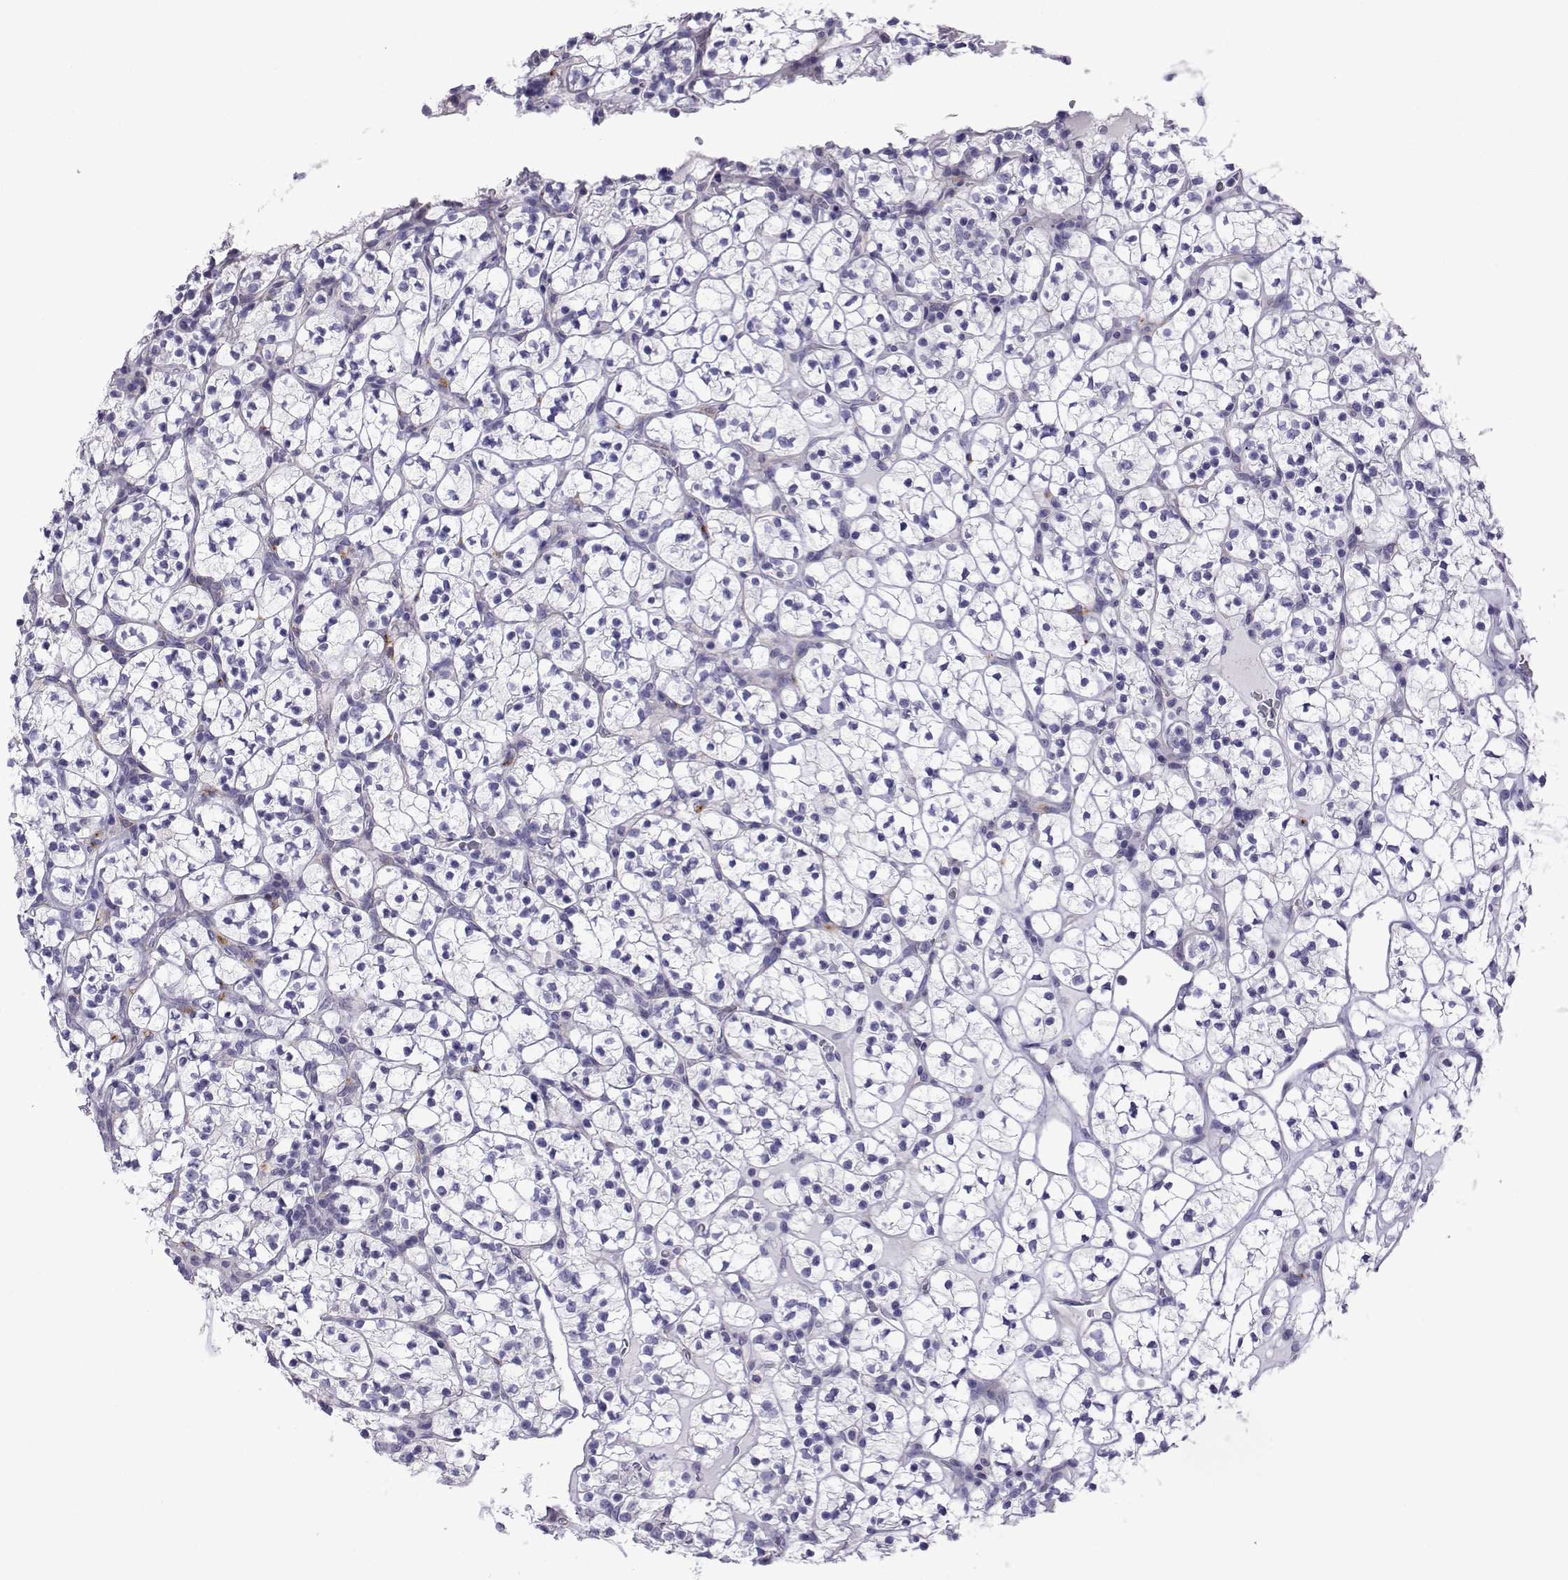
{"staining": {"intensity": "negative", "quantity": "none", "location": "none"}, "tissue": "renal cancer", "cell_type": "Tumor cells", "image_type": "cancer", "snomed": [{"axis": "morphology", "description": "Adenocarcinoma, NOS"}, {"axis": "topography", "description": "Kidney"}], "caption": "DAB (3,3'-diaminobenzidine) immunohistochemical staining of human renal adenocarcinoma demonstrates no significant expression in tumor cells.", "gene": "CFAP70", "patient": {"sex": "female", "age": 89}}